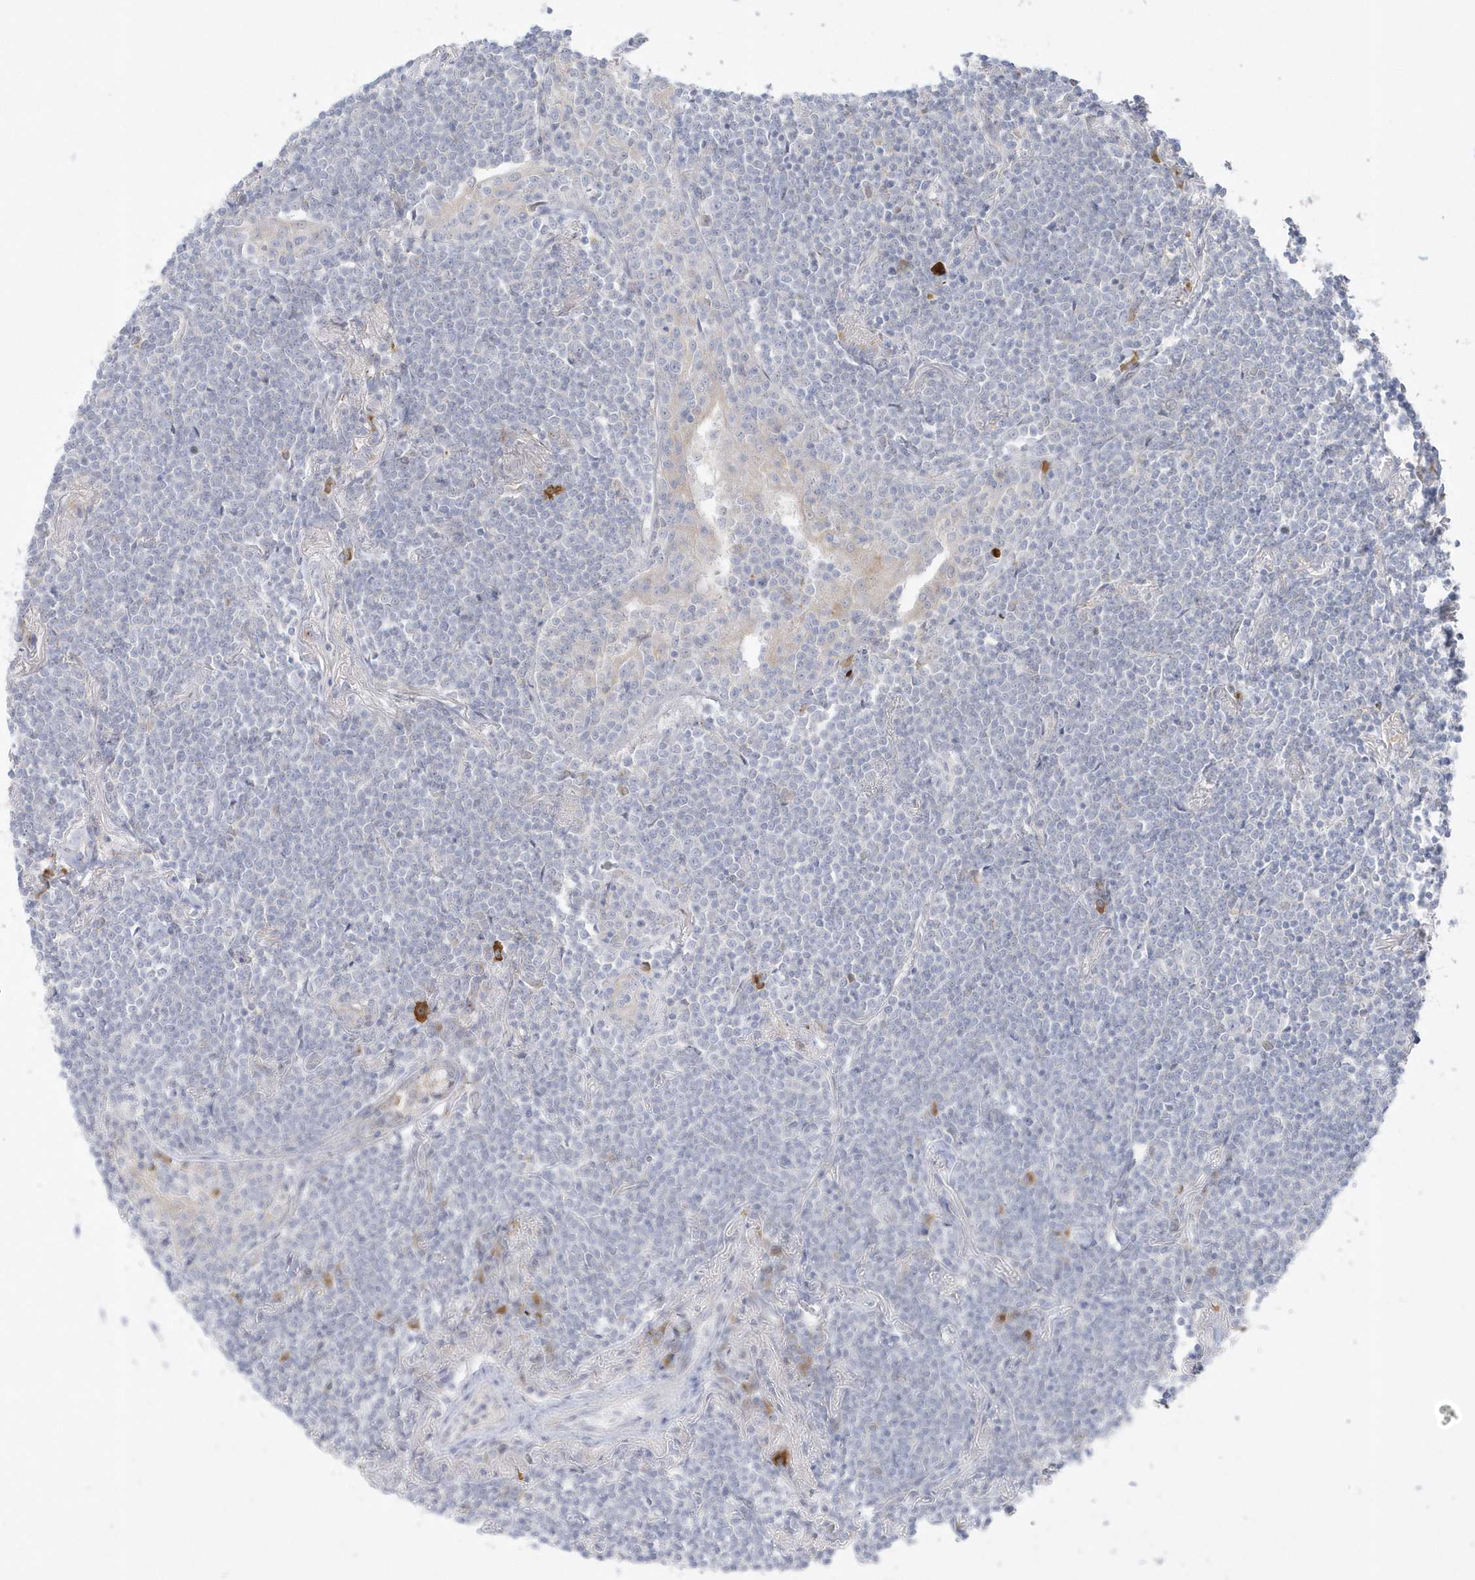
{"staining": {"intensity": "negative", "quantity": "none", "location": "none"}, "tissue": "lymphoma", "cell_type": "Tumor cells", "image_type": "cancer", "snomed": [{"axis": "morphology", "description": "Malignant lymphoma, non-Hodgkin's type, Low grade"}, {"axis": "topography", "description": "Lung"}], "caption": "An image of lymphoma stained for a protein reveals no brown staining in tumor cells.", "gene": "SEMA3D", "patient": {"sex": "female", "age": 71}}